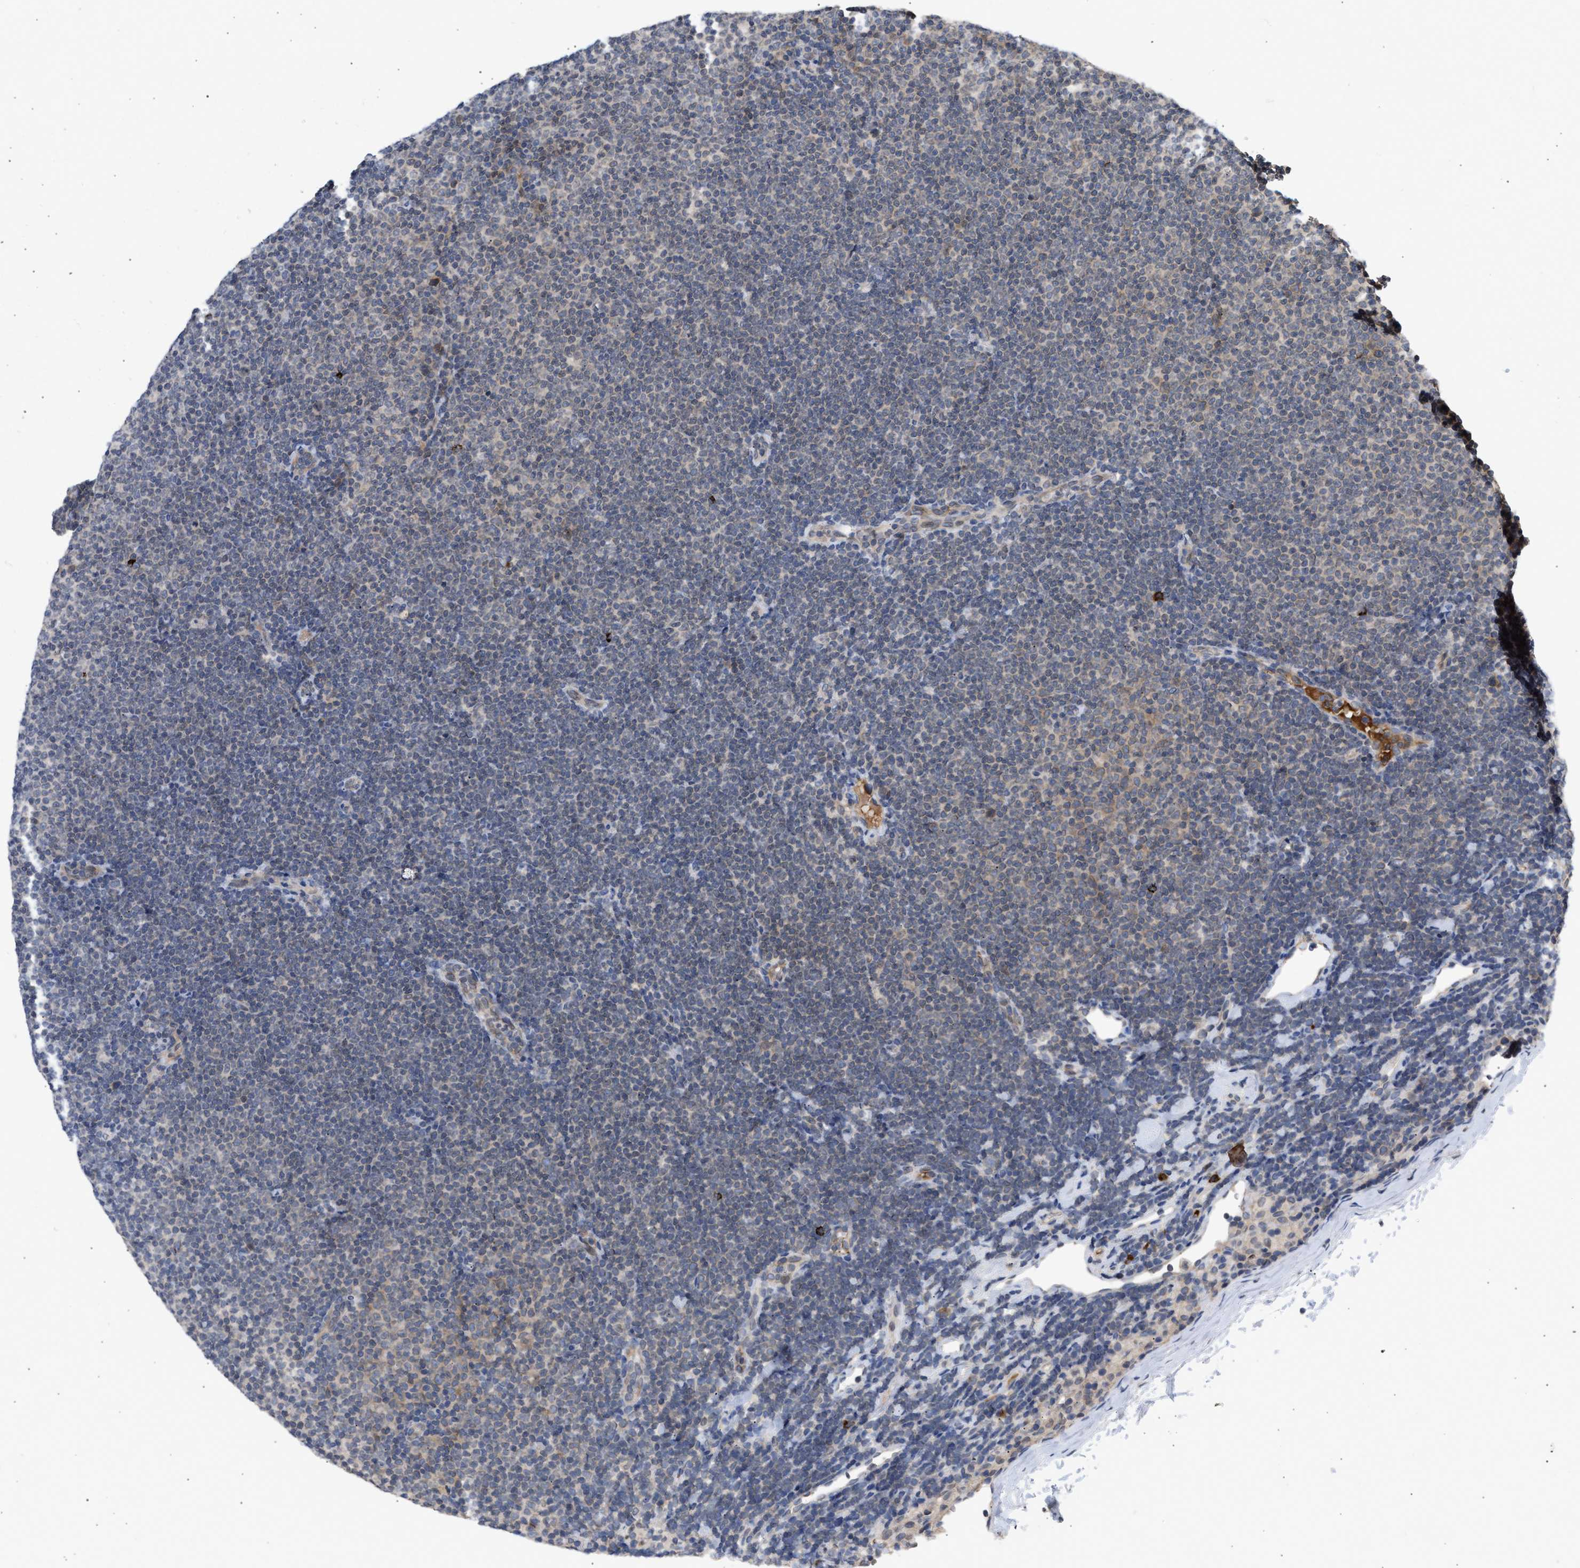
{"staining": {"intensity": "negative", "quantity": "none", "location": "none"}, "tissue": "lymphoma", "cell_type": "Tumor cells", "image_type": "cancer", "snomed": [{"axis": "morphology", "description": "Malignant lymphoma, non-Hodgkin's type, Low grade"}, {"axis": "topography", "description": "Lymph node"}], "caption": "High magnification brightfield microscopy of lymphoma stained with DAB (brown) and counterstained with hematoxylin (blue): tumor cells show no significant positivity.", "gene": "NUP62", "patient": {"sex": "female", "age": 53}}